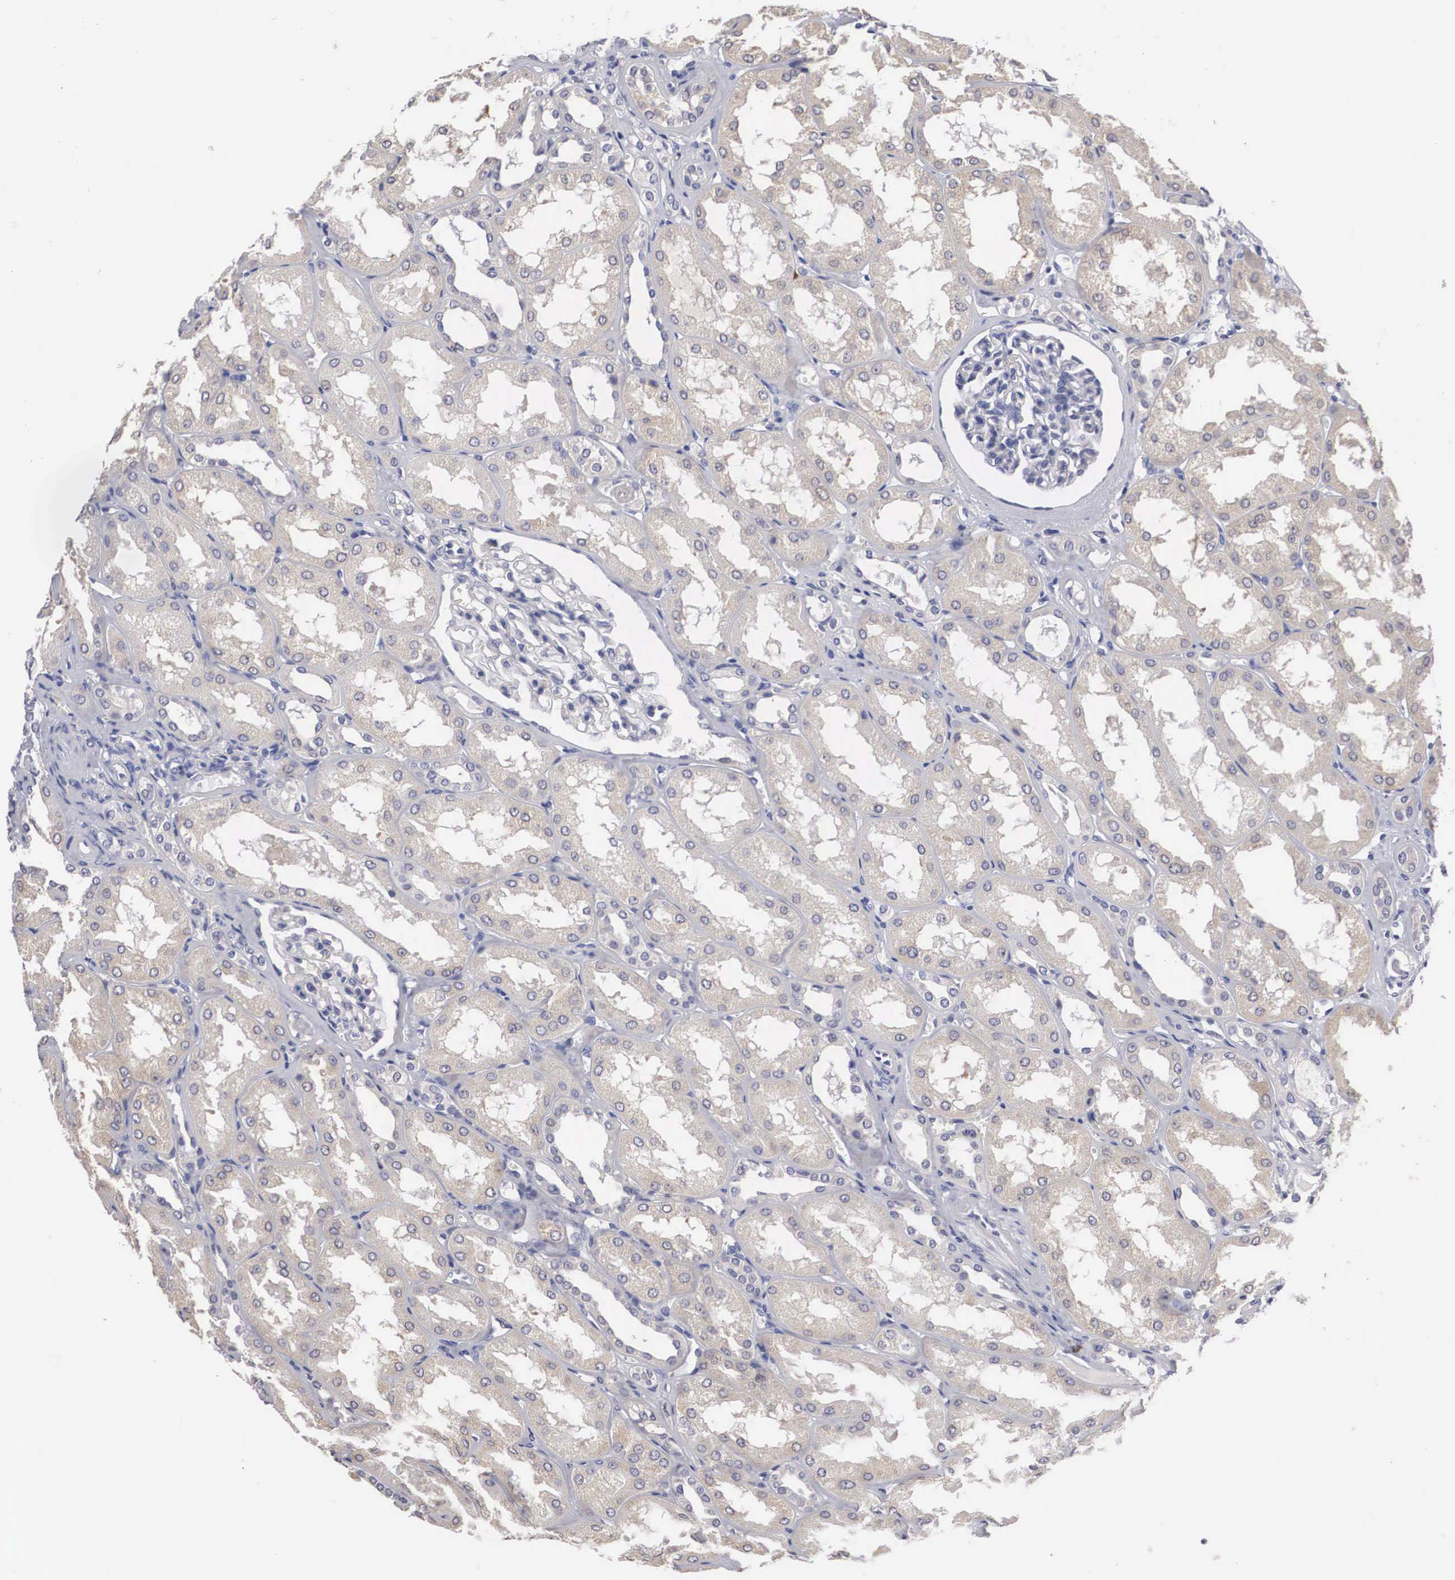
{"staining": {"intensity": "negative", "quantity": "none", "location": "none"}, "tissue": "kidney", "cell_type": "Cells in glomeruli", "image_type": "normal", "snomed": [{"axis": "morphology", "description": "Normal tissue, NOS"}, {"axis": "topography", "description": "Kidney"}], "caption": "Cells in glomeruli show no significant protein positivity in unremarkable kidney. Brightfield microscopy of immunohistochemistry stained with DAB (brown) and hematoxylin (blue), captured at high magnification.", "gene": "HMOX1", "patient": {"sex": "male", "age": 61}}